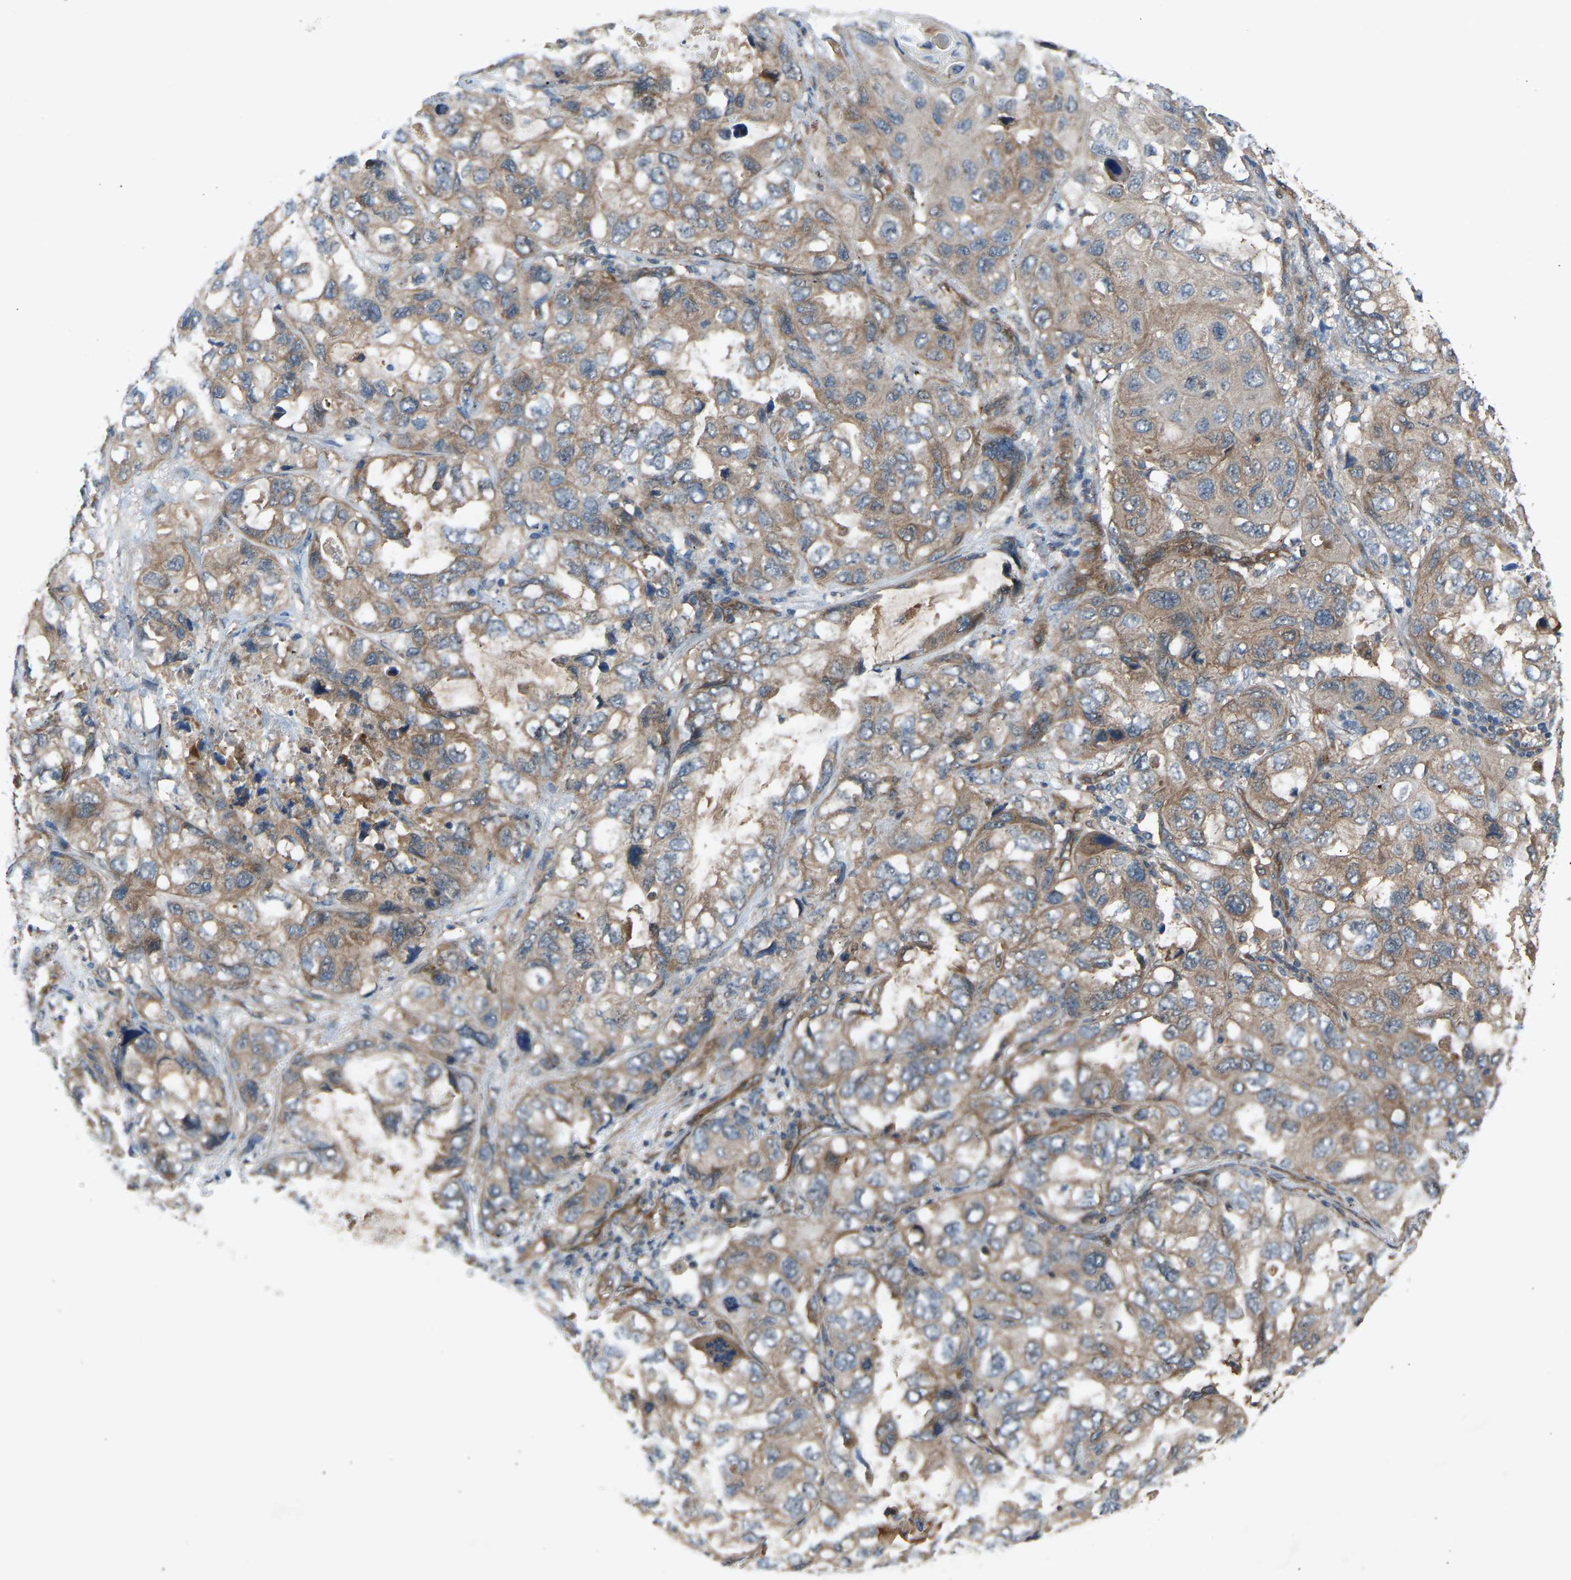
{"staining": {"intensity": "moderate", "quantity": "25%-75%", "location": "cytoplasmic/membranous"}, "tissue": "lung cancer", "cell_type": "Tumor cells", "image_type": "cancer", "snomed": [{"axis": "morphology", "description": "Squamous cell carcinoma, NOS"}, {"axis": "topography", "description": "Lung"}], "caption": "This image shows squamous cell carcinoma (lung) stained with IHC to label a protein in brown. The cytoplasmic/membranous of tumor cells show moderate positivity for the protein. Nuclei are counter-stained blue.", "gene": "GAS2L1", "patient": {"sex": "female", "age": 73}}